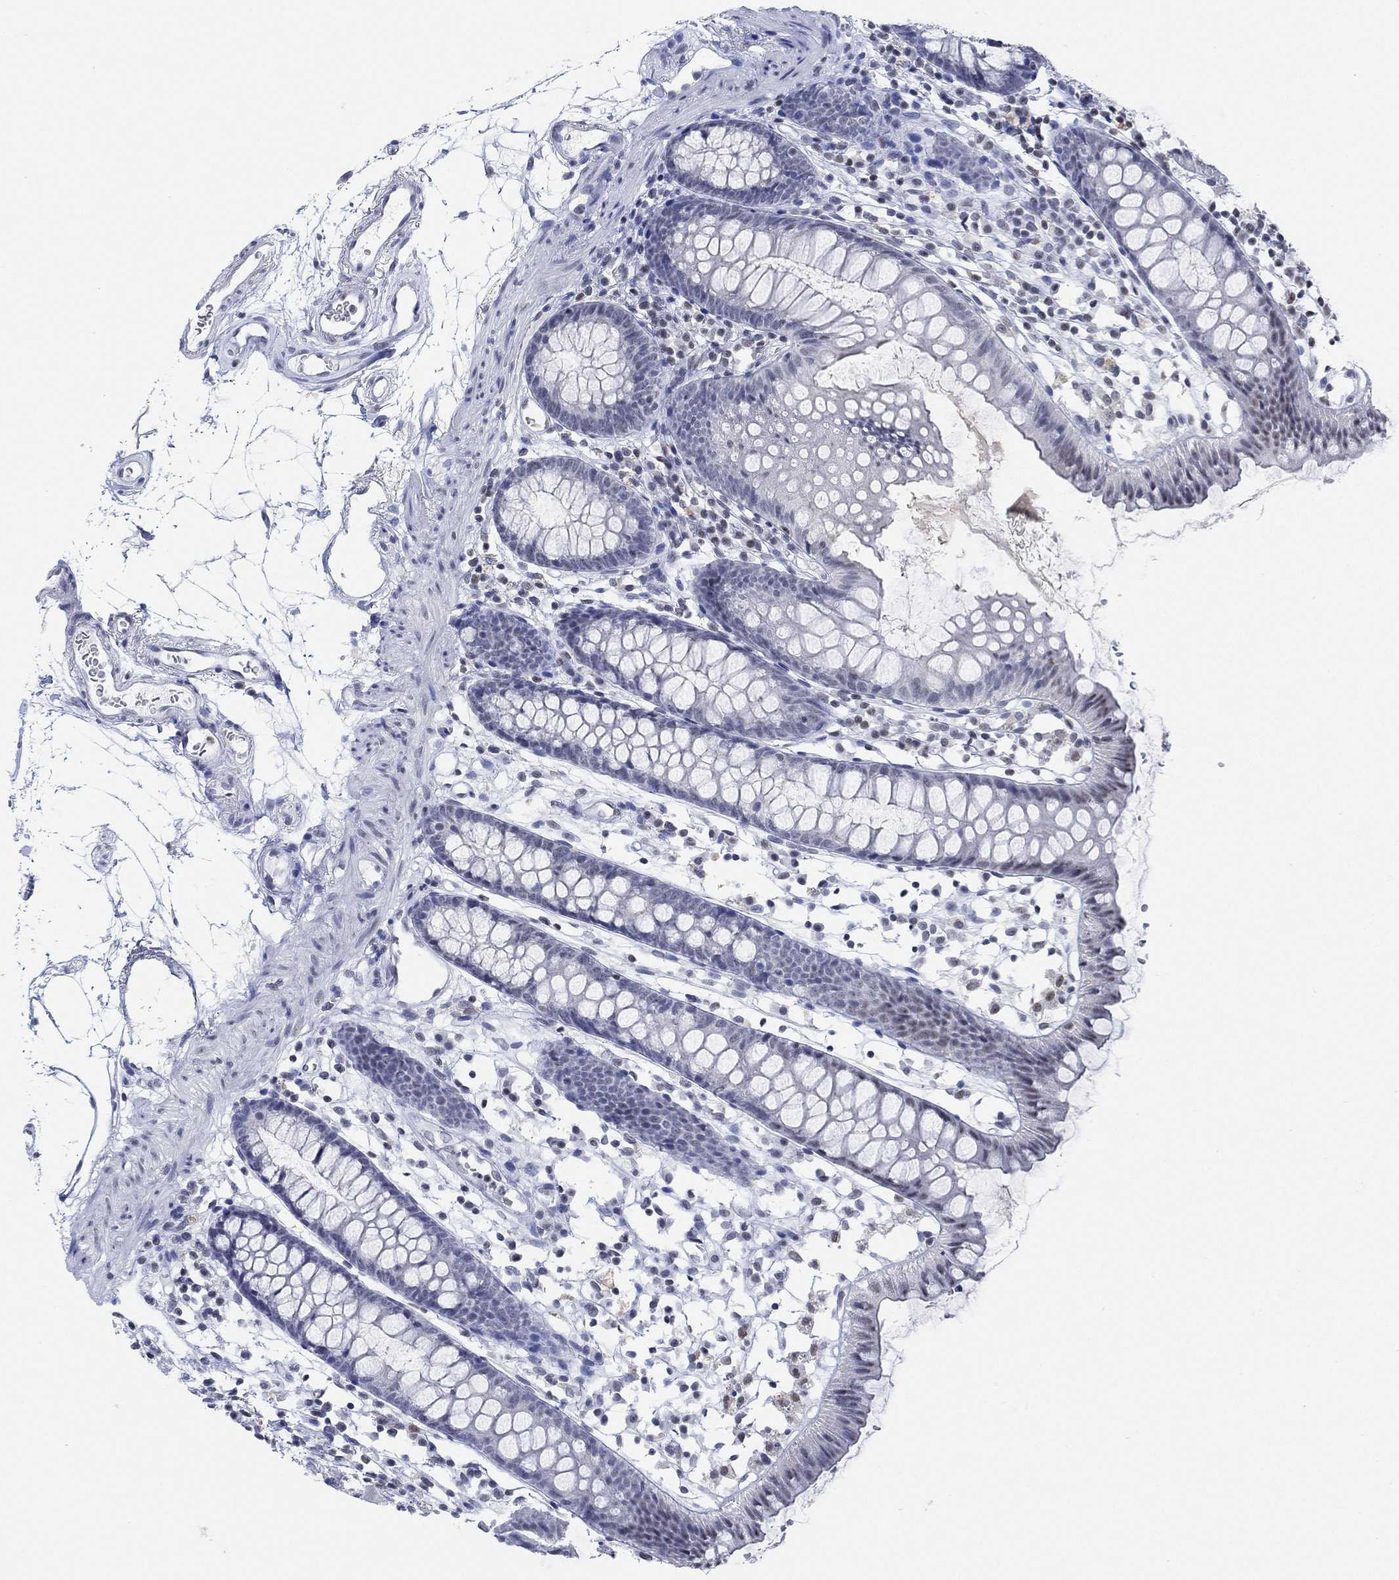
{"staining": {"intensity": "negative", "quantity": "none", "location": "none"}, "tissue": "colon", "cell_type": "Endothelial cells", "image_type": "normal", "snomed": [{"axis": "morphology", "description": "Normal tissue, NOS"}, {"axis": "topography", "description": "Colon"}], "caption": "Micrograph shows no significant protein positivity in endothelial cells of benign colon. (DAB (3,3'-diaminobenzidine) IHC, high magnification).", "gene": "PPP1R17", "patient": {"sex": "female", "age": 84}}